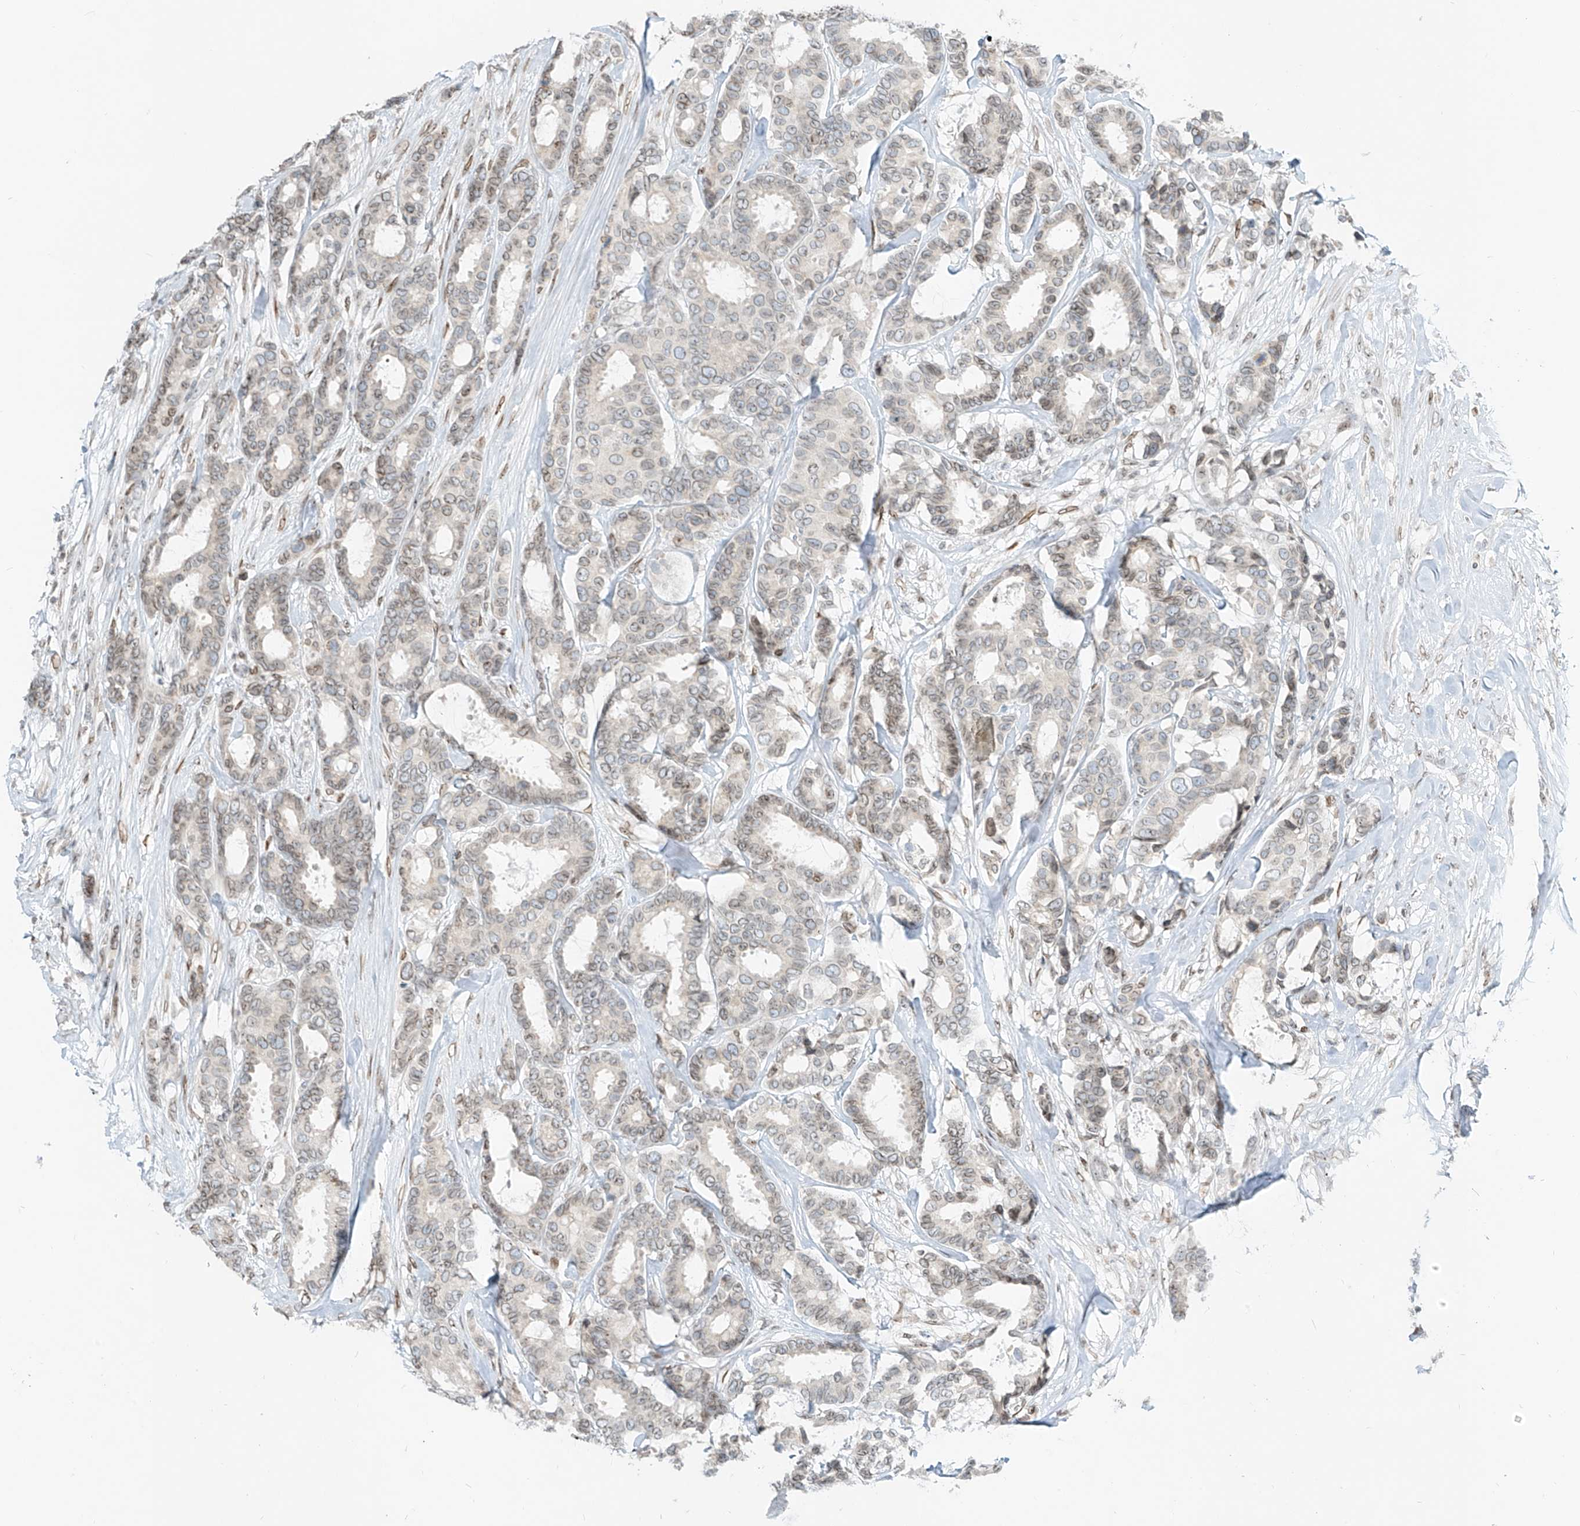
{"staining": {"intensity": "weak", "quantity": "<25%", "location": "nuclear"}, "tissue": "breast cancer", "cell_type": "Tumor cells", "image_type": "cancer", "snomed": [{"axis": "morphology", "description": "Duct carcinoma"}, {"axis": "topography", "description": "Breast"}], "caption": "Immunohistochemical staining of human breast infiltrating ductal carcinoma demonstrates no significant expression in tumor cells. (Immunohistochemistry (ihc), brightfield microscopy, high magnification).", "gene": "SAMD15", "patient": {"sex": "female", "age": 87}}